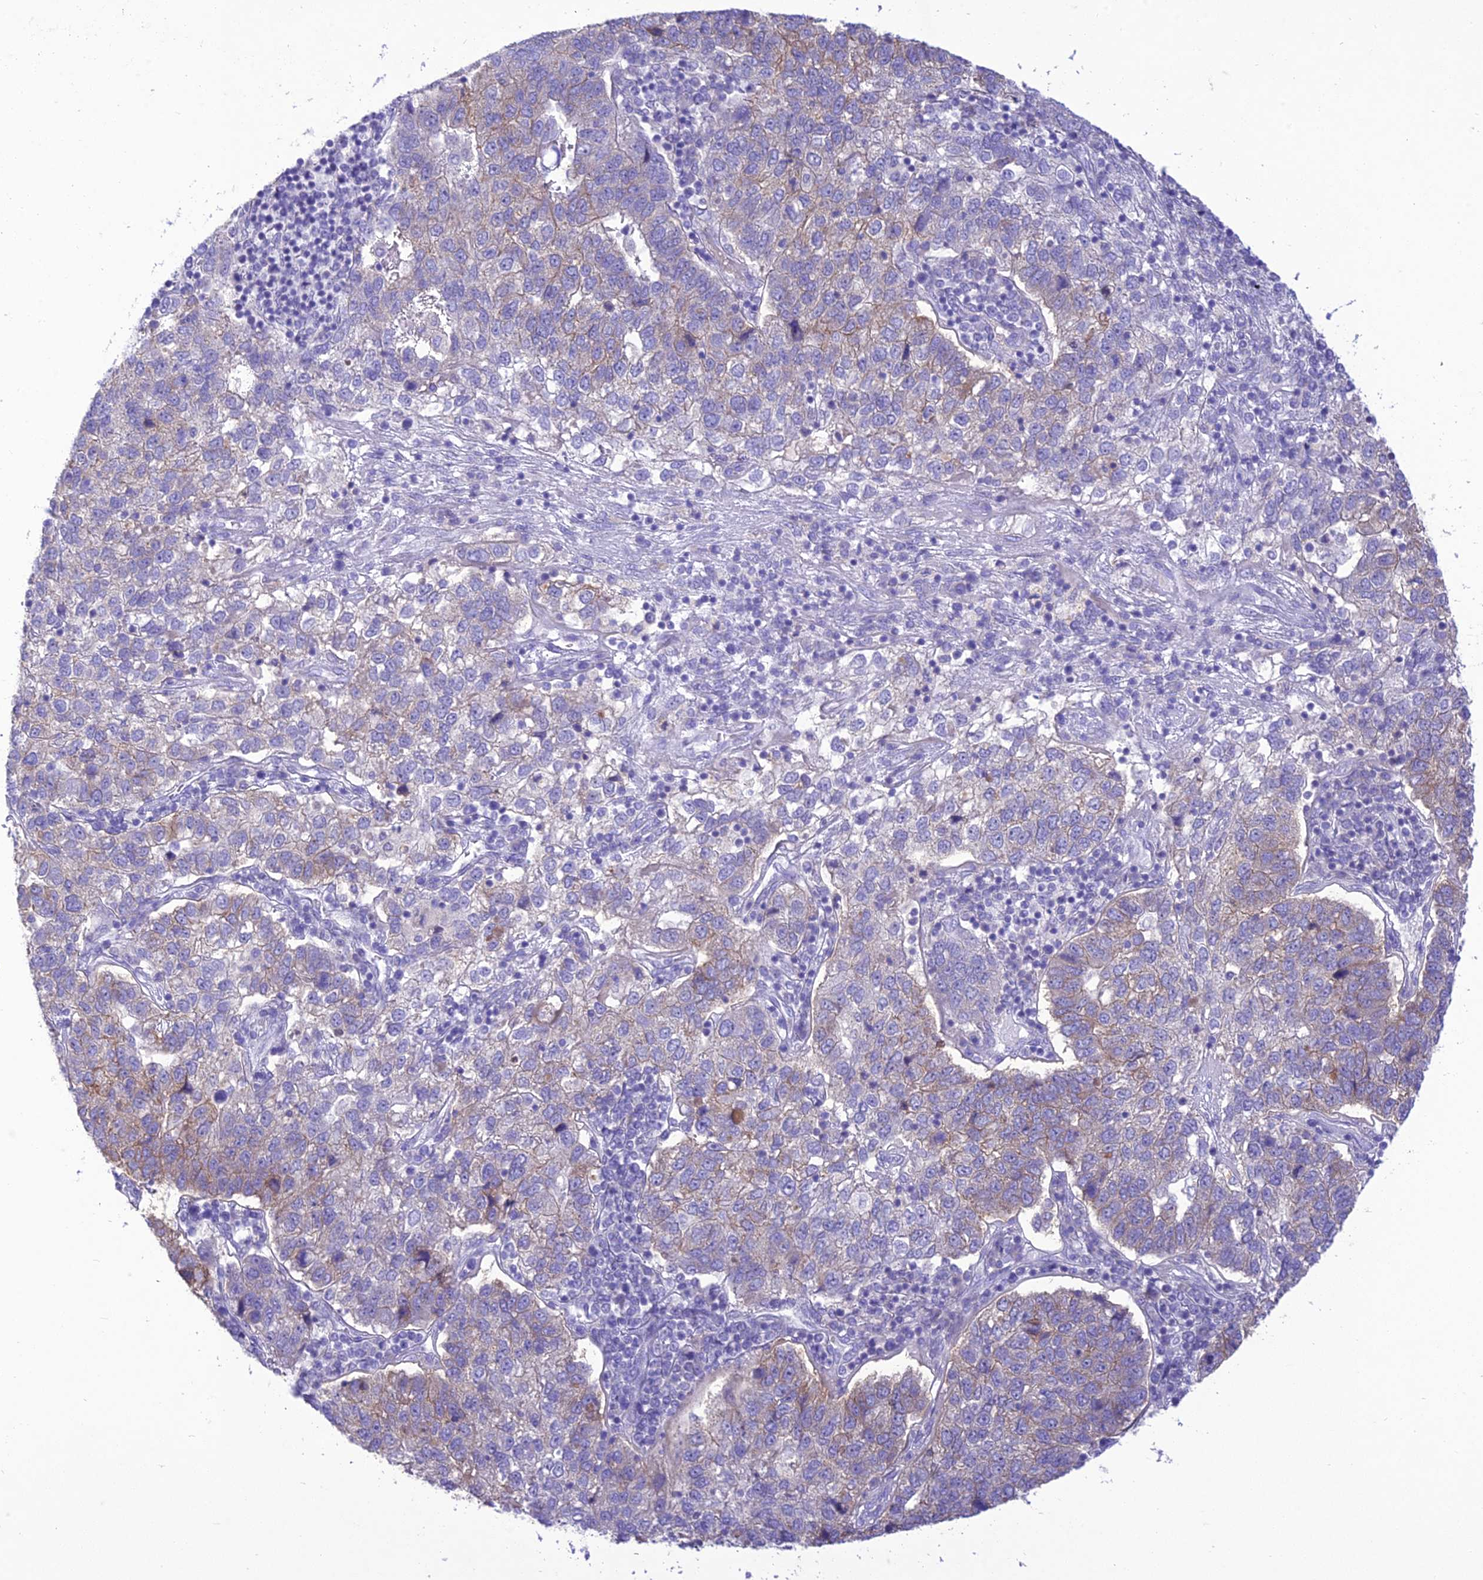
{"staining": {"intensity": "weak", "quantity": "<25%", "location": "cytoplasmic/membranous"}, "tissue": "pancreatic cancer", "cell_type": "Tumor cells", "image_type": "cancer", "snomed": [{"axis": "morphology", "description": "Adenocarcinoma, NOS"}, {"axis": "topography", "description": "Pancreas"}], "caption": "DAB (3,3'-diaminobenzidine) immunohistochemical staining of adenocarcinoma (pancreatic) demonstrates no significant staining in tumor cells.", "gene": "SLC13A5", "patient": {"sex": "female", "age": 61}}